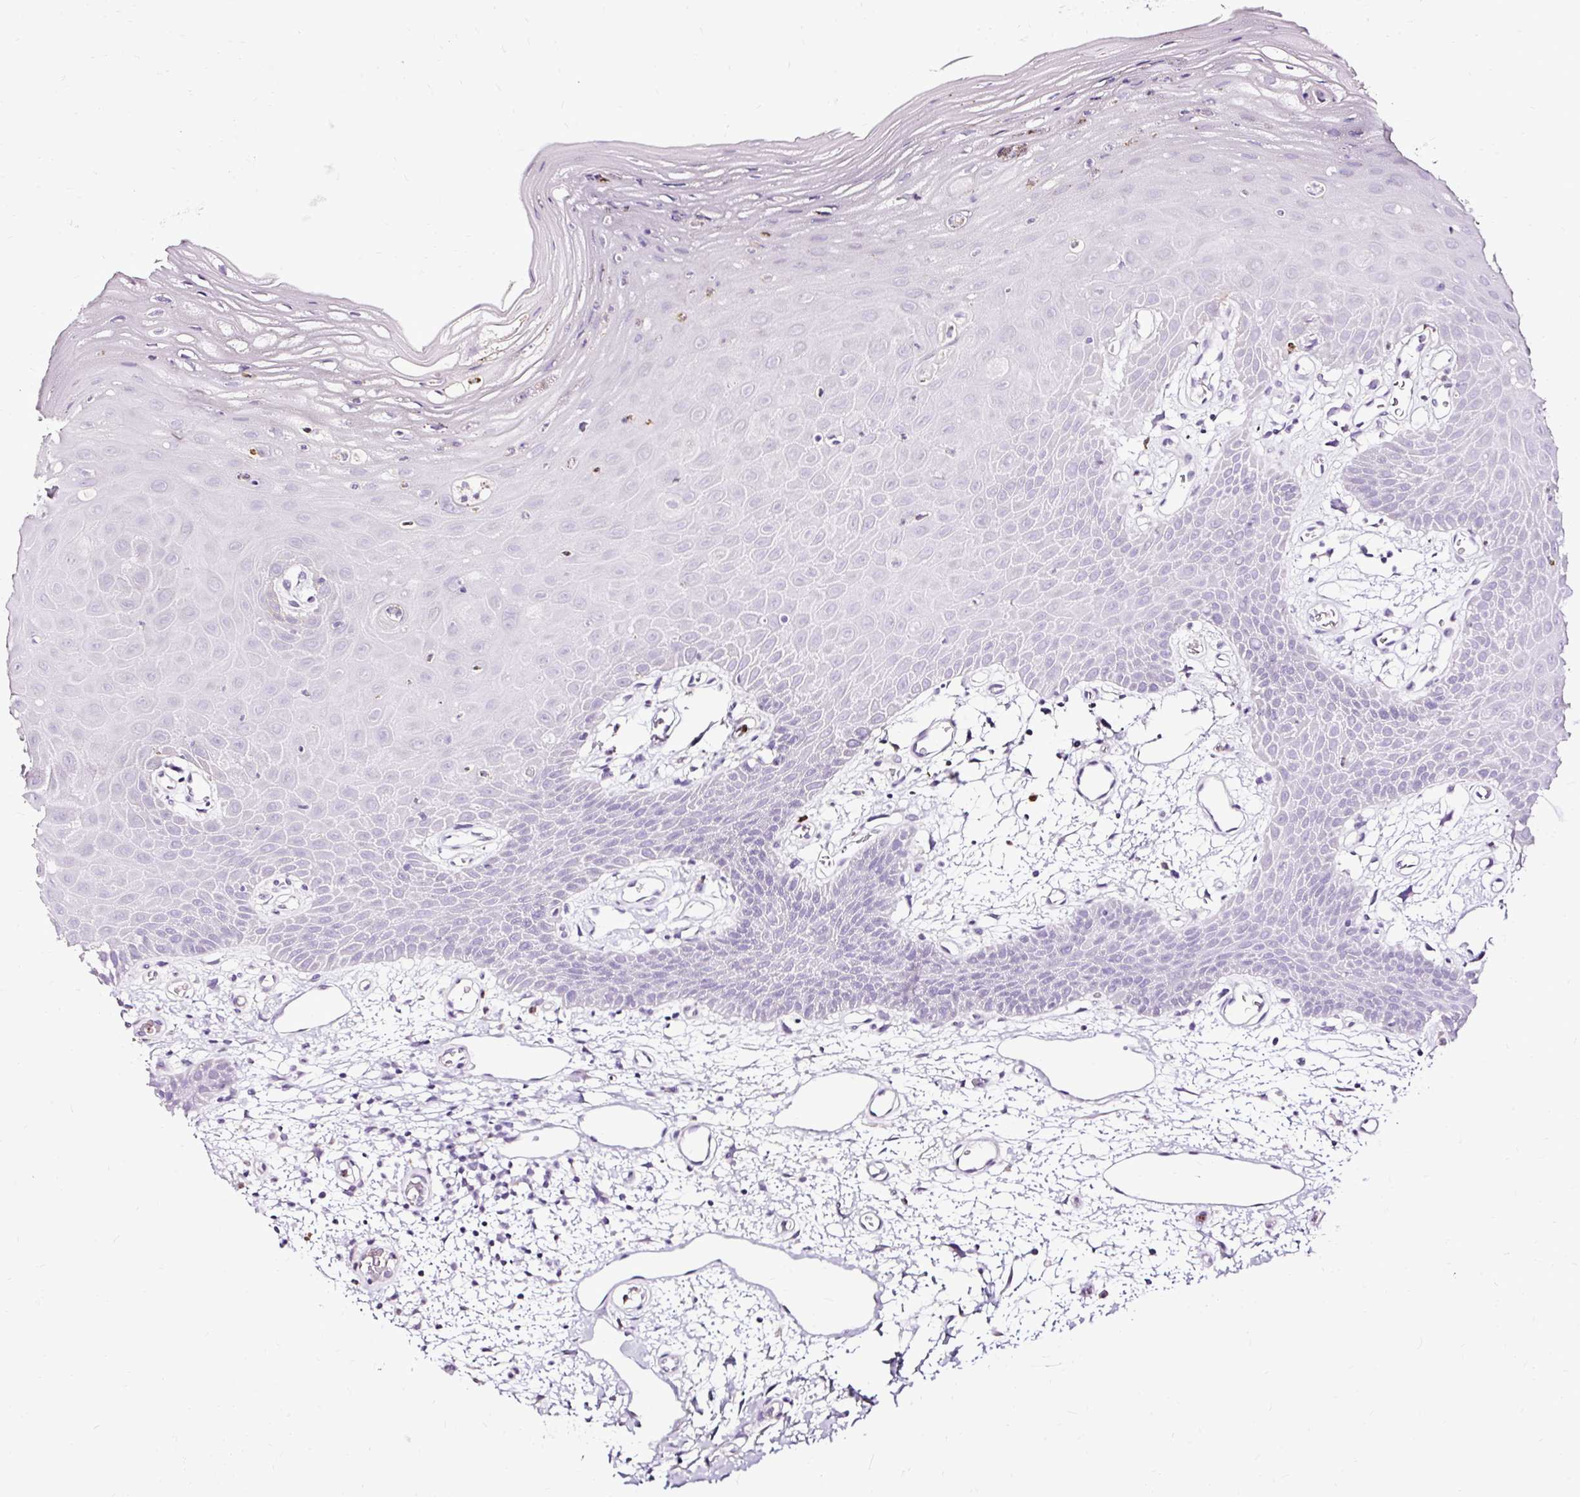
{"staining": {"intensity": "negative", "quantity": "none", "location": "none"}, "tissue": "oral mucosa", "cell_type": "Squamous epithelial cells", "image_type": "normal", "snomed": [{"axis": "morphology", "description": "Normal tissue, NOS"}, {"axis": "topography", "description": "Oral tissue"}], "caption": "Squamous epithelial cells show no significant staining in normal oral mucosa.", "gene": "SLC7A8", "patient": {"sex": "female", "age": 59}}